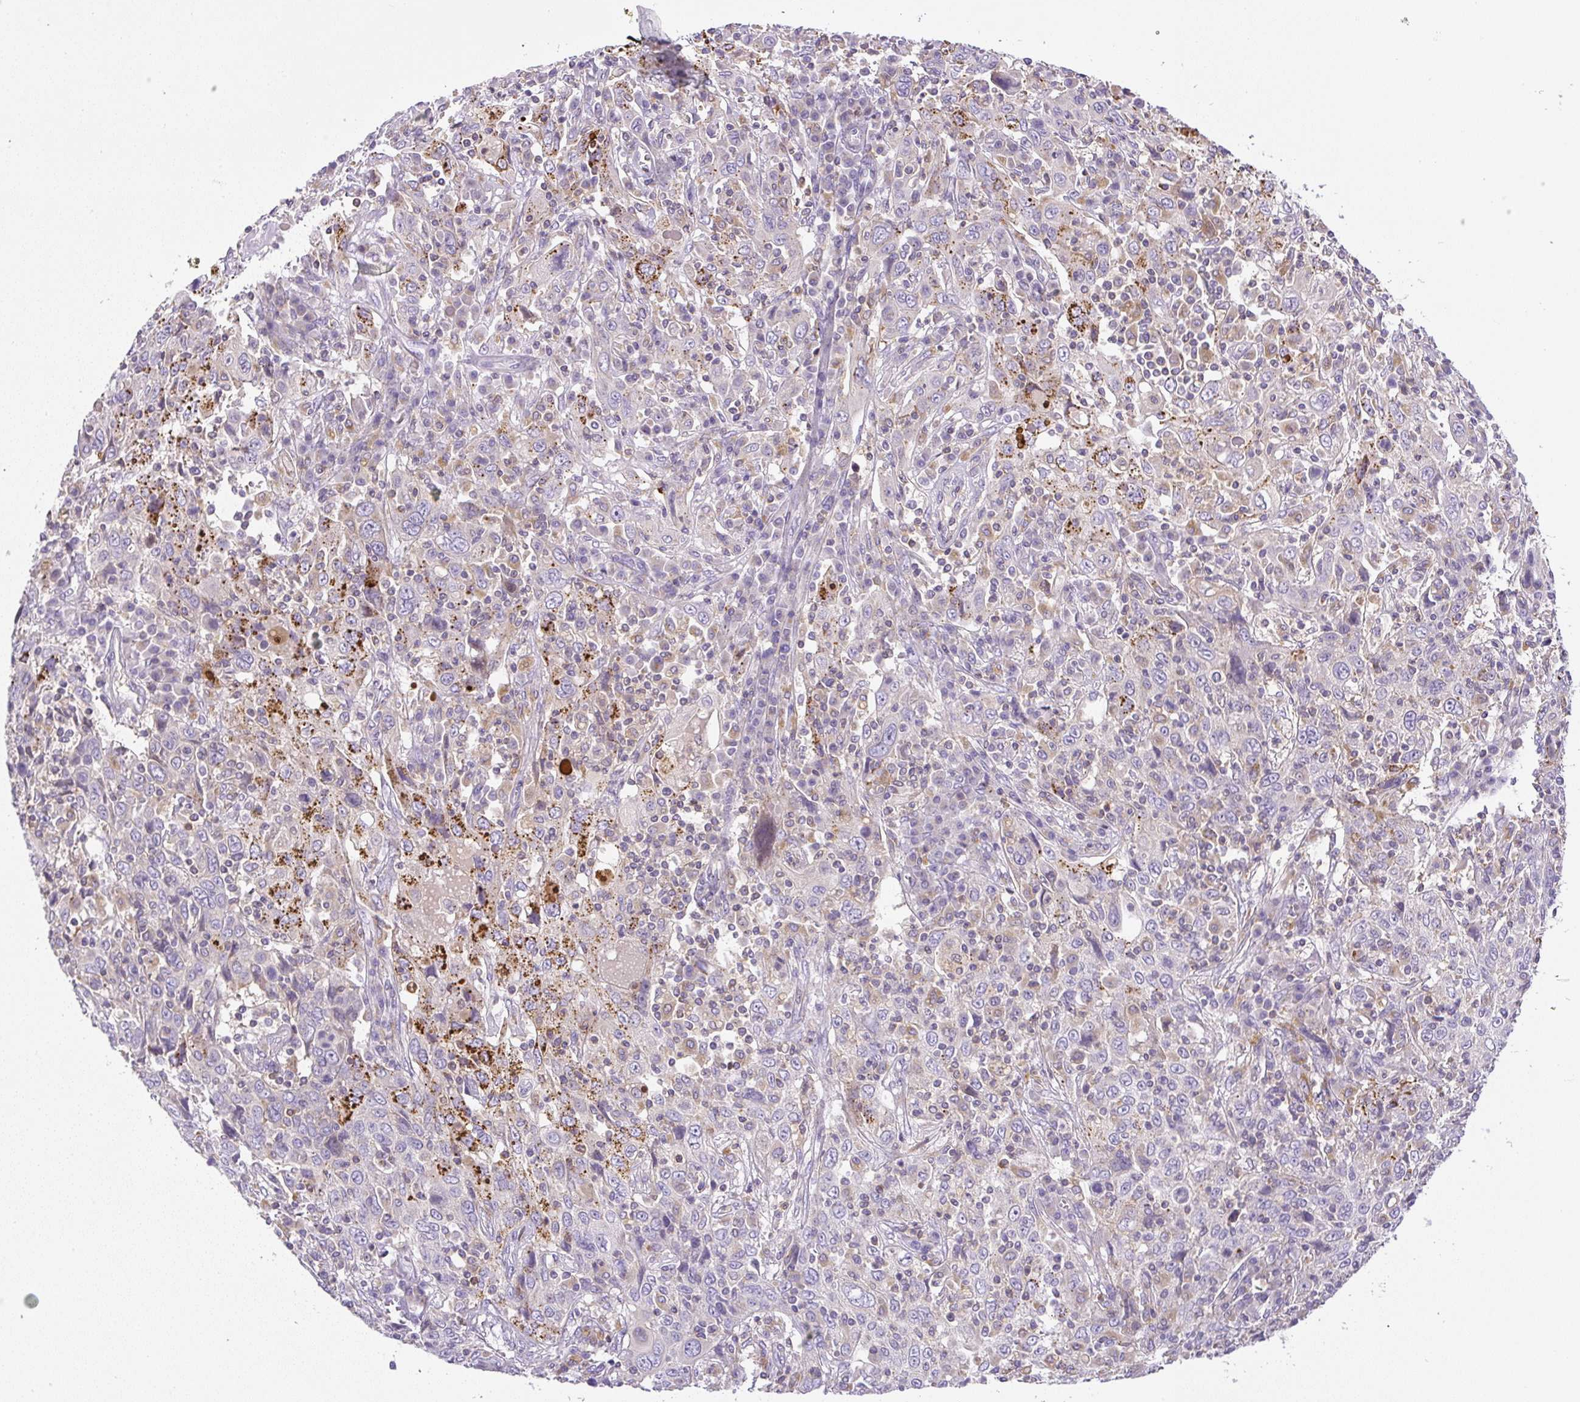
{"staining": {"intensity": "negative", "quantity": "none", "location": "none"}, "tissue": "cervical cancer", "cell_type": "Tumor cells", "image_type": "cancer", "snomed": [{"axis": "morphology", "description": "Squamous cell carcinoma, NOS"}, {"axis": "topography", "description": "Cervix"}], "caption": "This micrograph is of cervical cancer (squamous cell carcinoma) stained with immunohistochemistry (IHC) to label a protein in brown with the nuclei are counter-stained blue. There is no expression in tumor cells.", "gene": "PIP5KL1", "patient": {"sex": "female", "age": 46}}